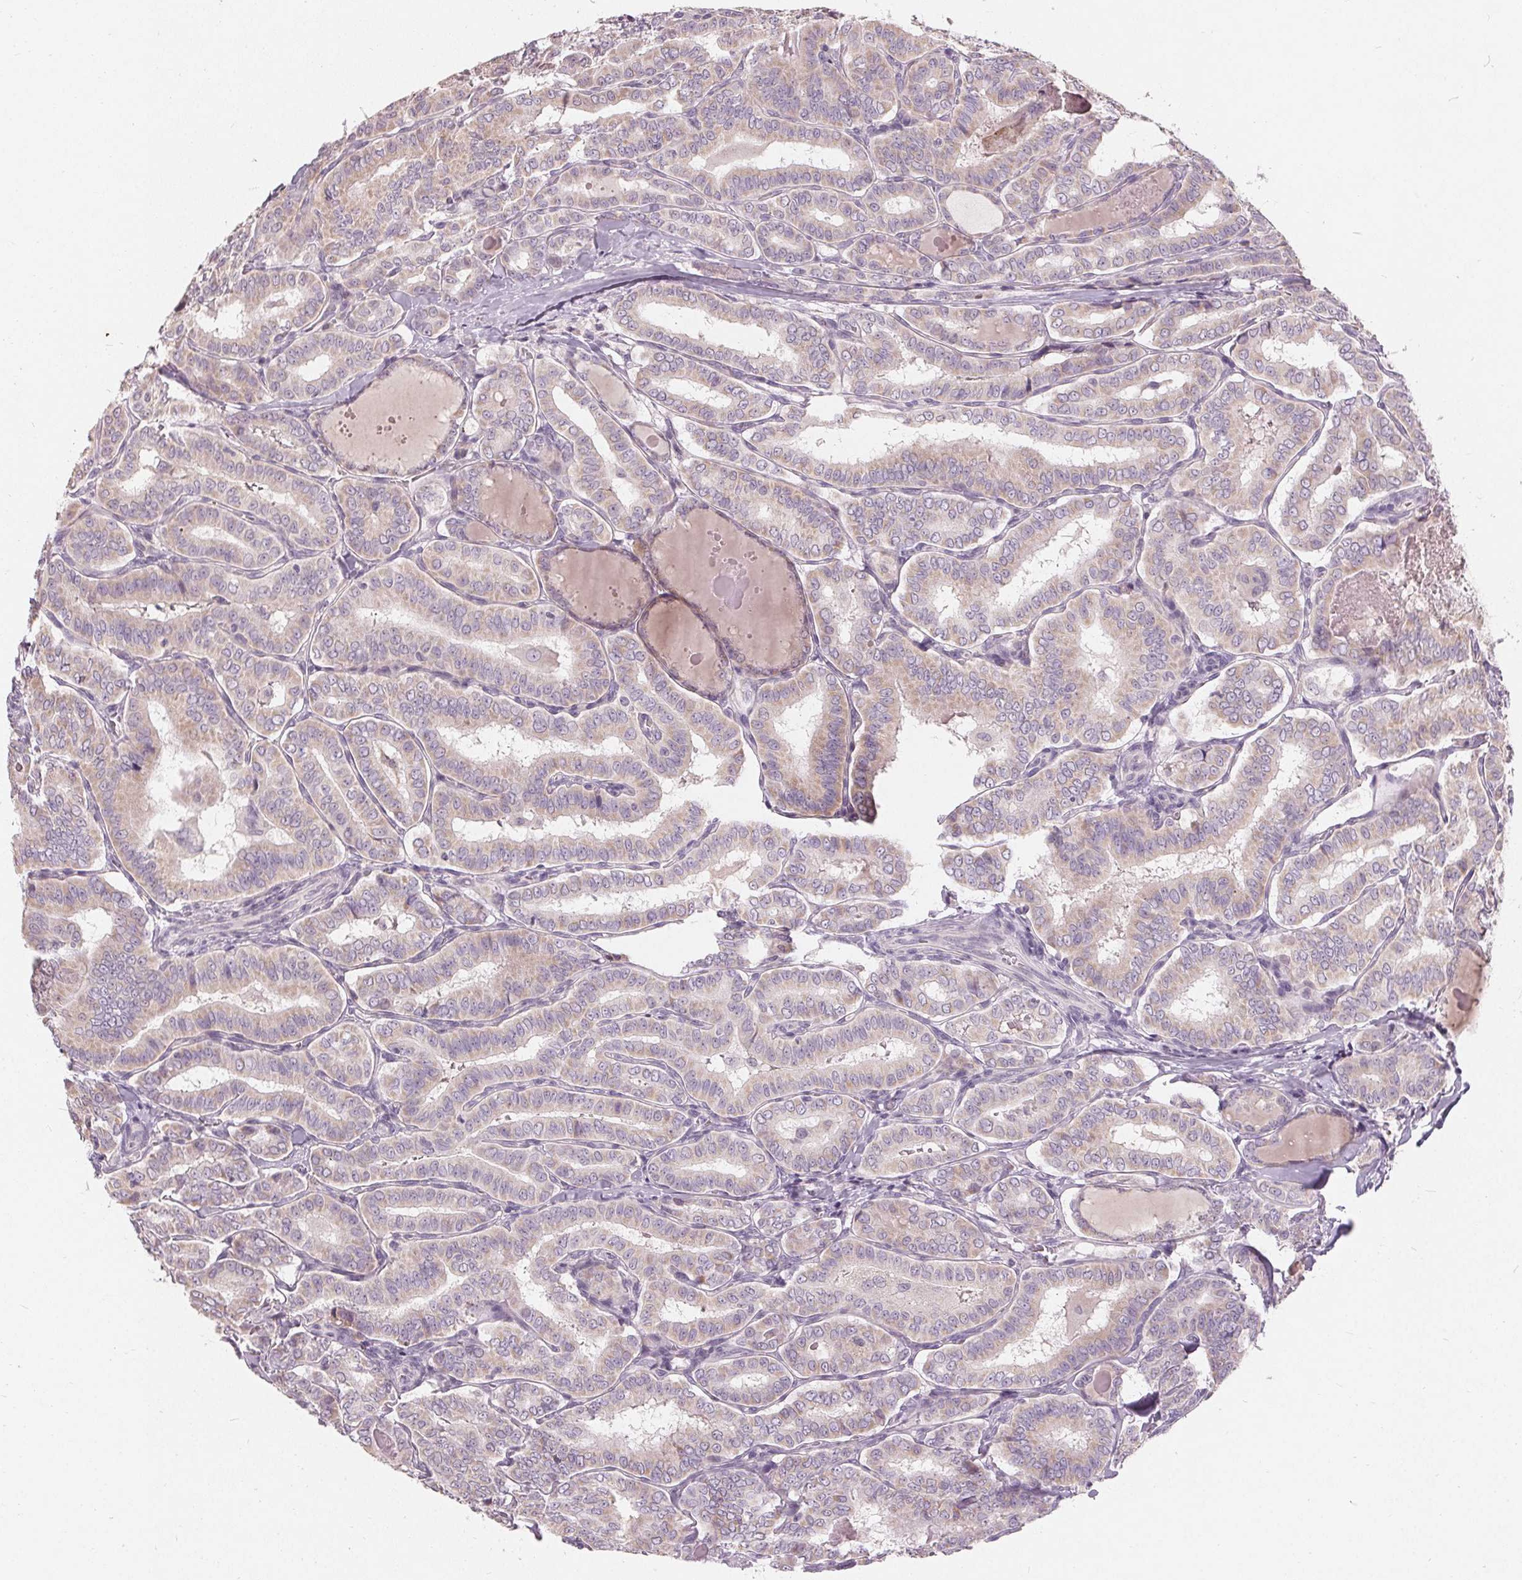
{"staining": {"intensity": "negative", "quantity": "none", "location": "none"}, "tissue": "thyroid cancer", "cell_type": "Tumor cells", "image_type": "cancer", "snomed": [{"axis": "morphology", "description": "Papillary adenocarcinoma, NOS"}, {"axis": "morphology", "description": "Papillary adenoma metastatic"}, {"axis": "topography", "description": "Thyroid gland"}], "caption": "Immunohistochemistry (IHC) micrograph of neoplastic tissue: human thyroid cancer stained with DAB (3,3'-diaminobenzidine) shows no significant protein staining in tumor cells.", "gene": "TRIM60", "patient": {"sex": "female", "age": 50}}